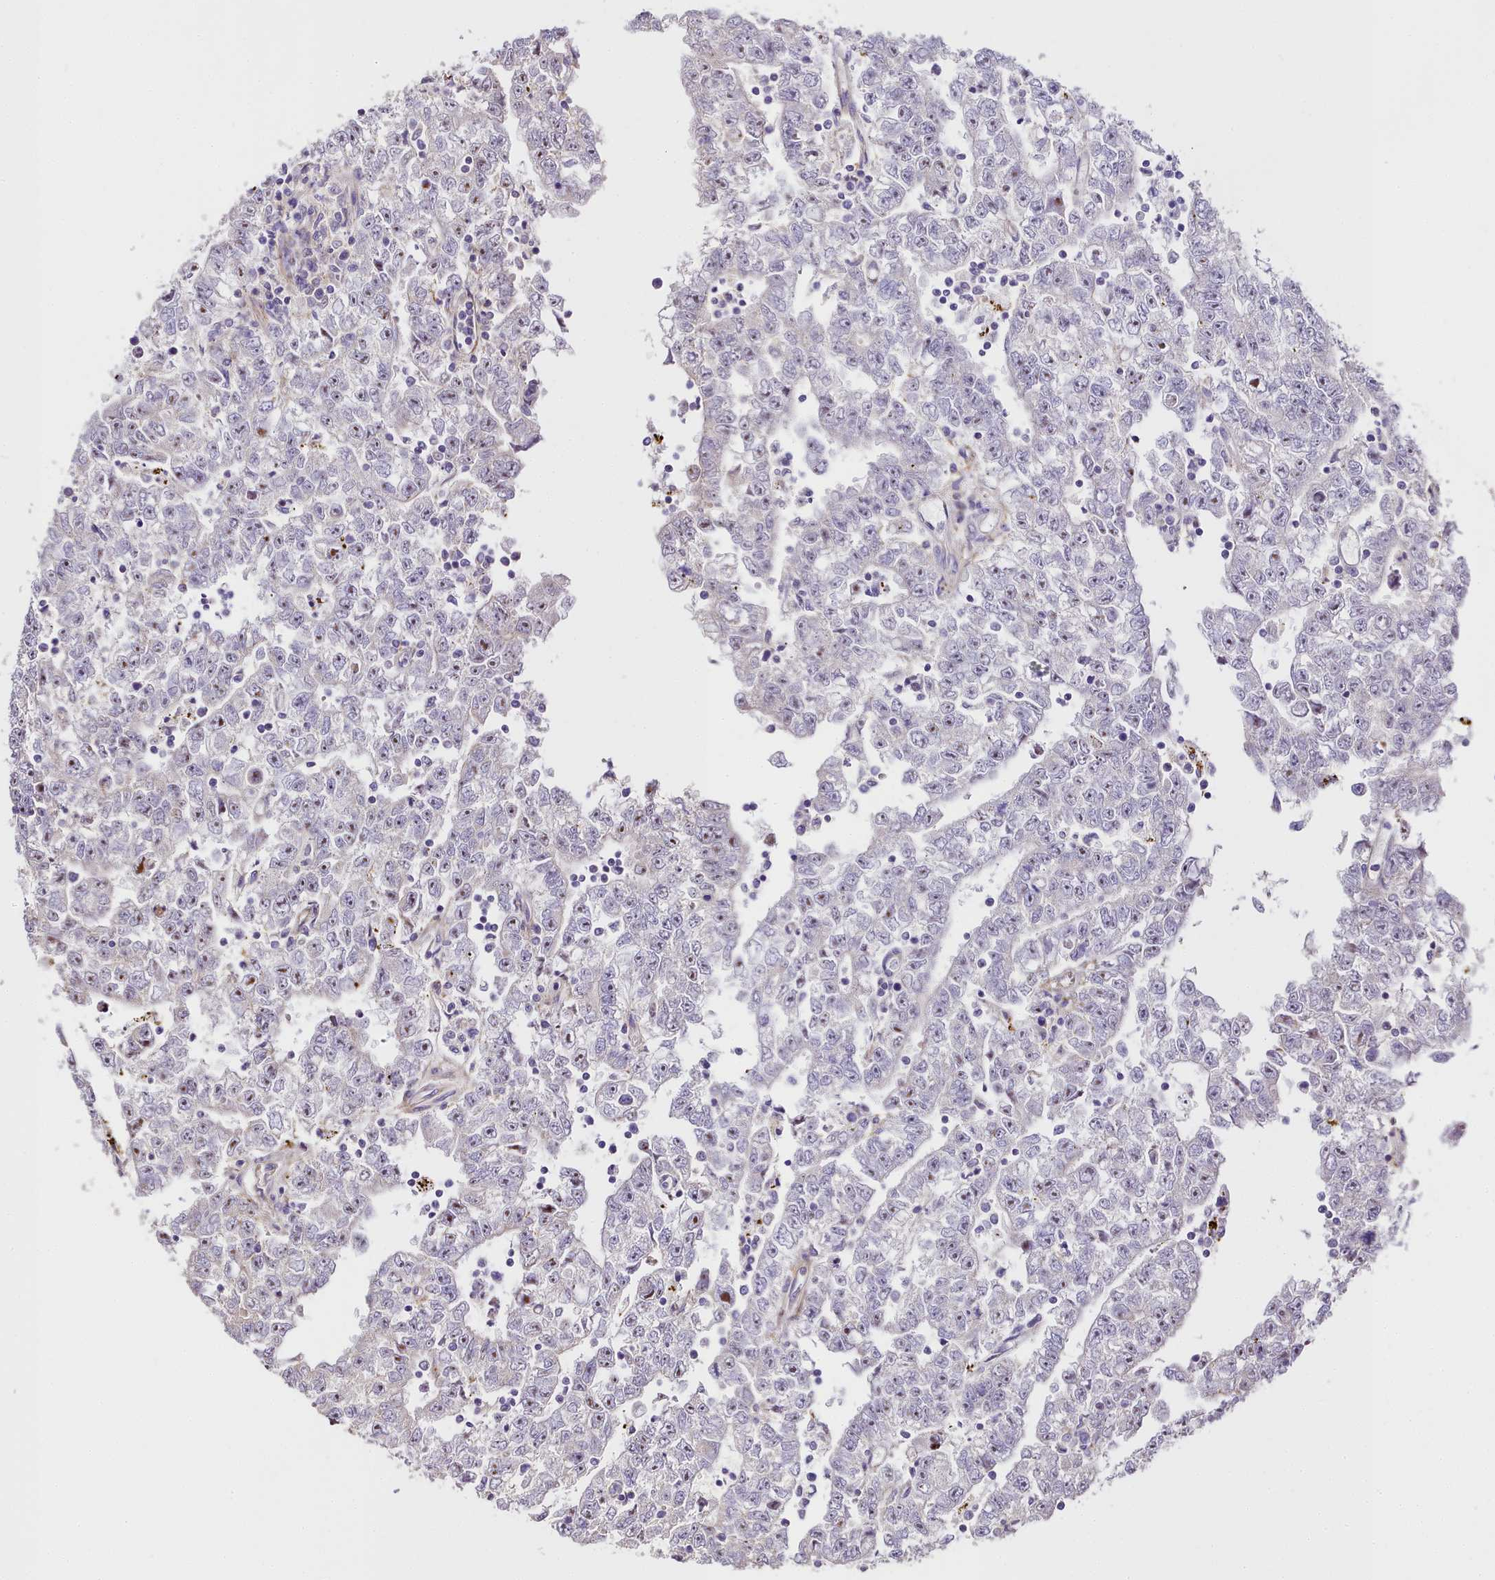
{"staining": {"intensity": "negative", "quantity": "none", "location": "none"}, "tissue": "testis cancer", "cell_type": "Tumor cells", "image_type": "cancer", "snomed": [{"axis": "morphology", "description": "Carcinoma, Embryonal, NOS"}, {"axis": "topography", "description": "Testis"}], "caption": "DAB (3,3'-diaminobenzidine) immunohistochemical staining of testis cancer displays no significant positivity in tumor cells.", "gene": "NBPF1", "patient": {"sex": "male", "age": 25}}